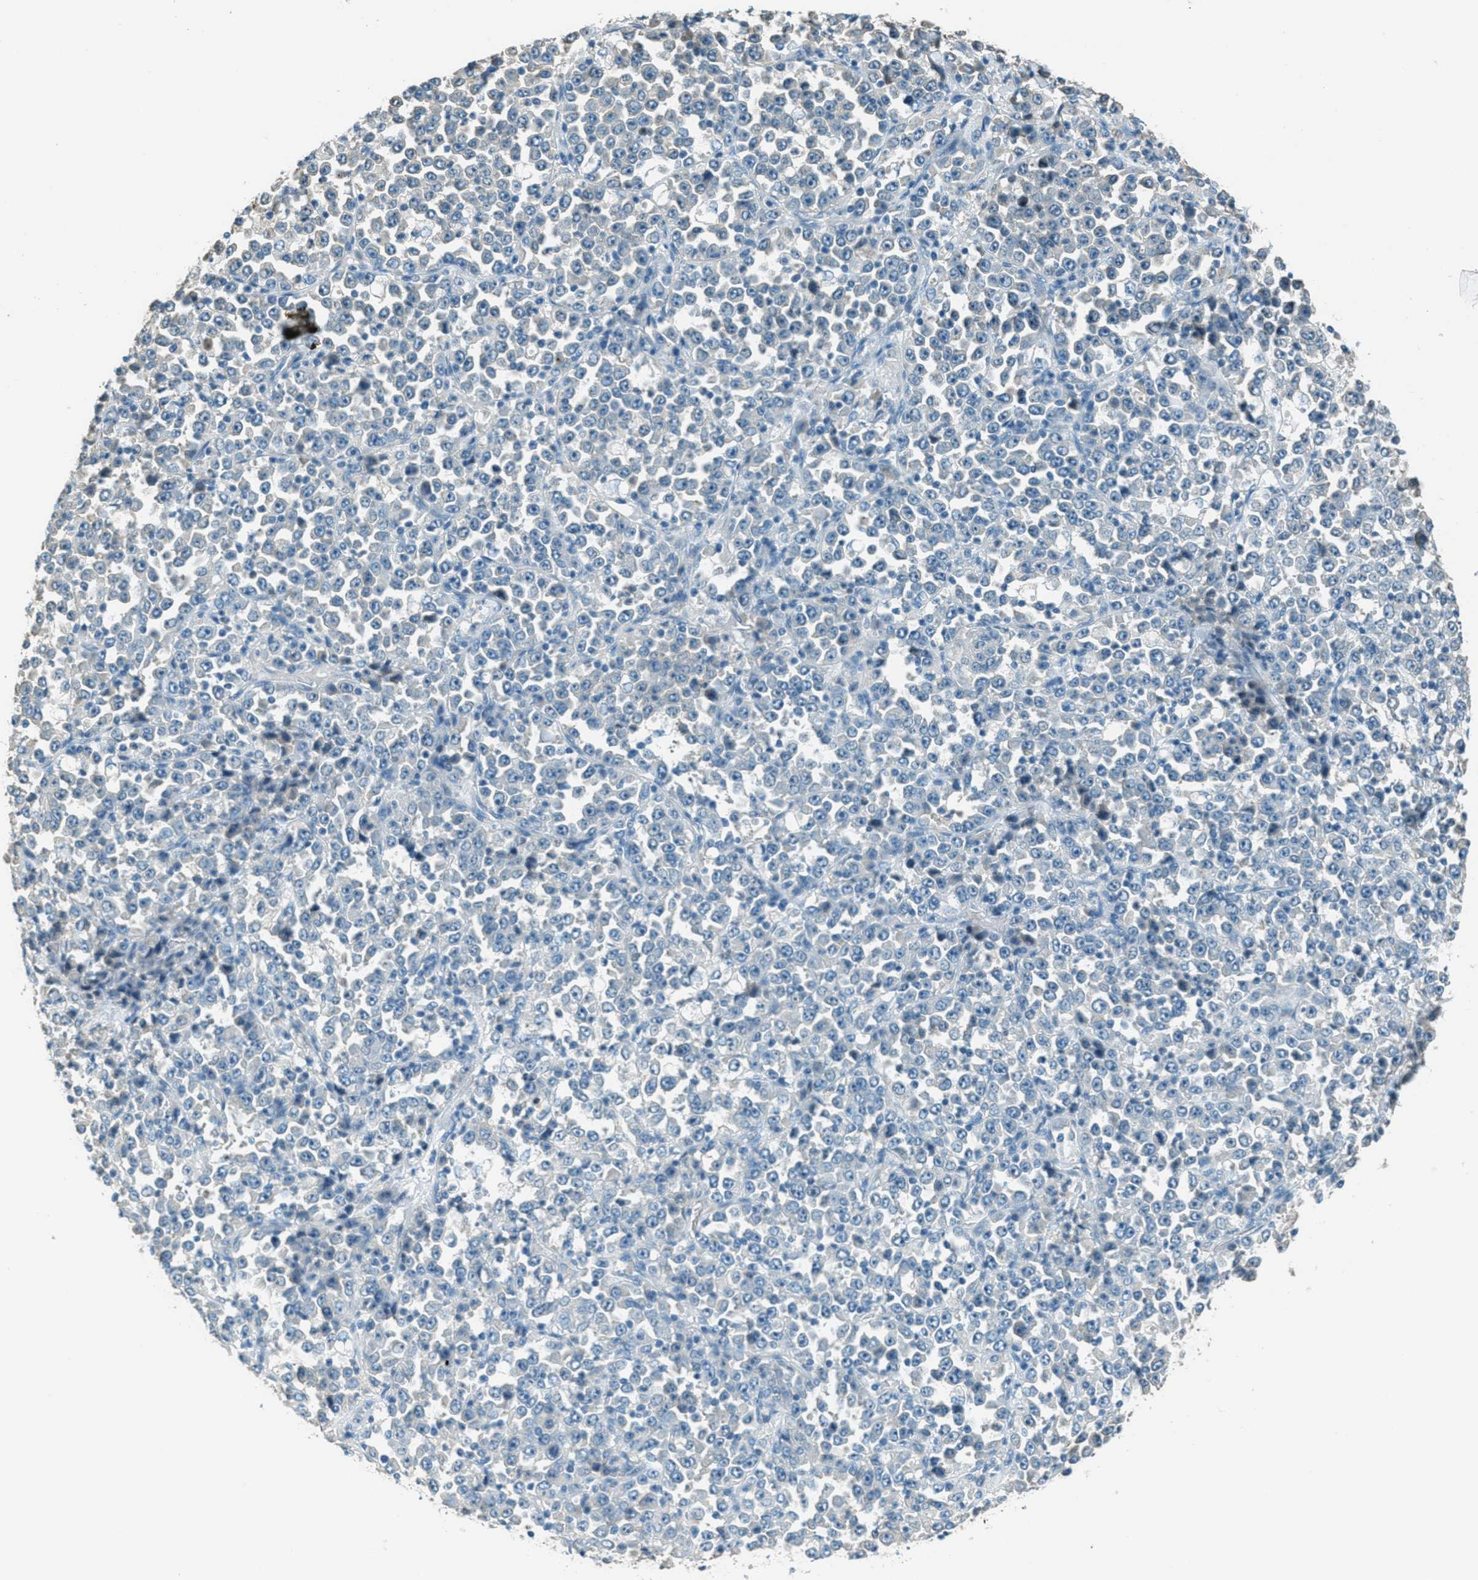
{"staining": {"intensity": "negative", "quantity": "none", "location": "none"}, "tissue": "stomach cancer", "cell_type": "Tumor cells", "image_type": "cancer", "snomed": [{"axis": "morphology", "description": "Normal tissue, NOS"}, {"axis": "morphology", "description": "Adenocarcinoma, NOS"}, {"axis": "topography", "description": "Stomach, upper"}, {"axis": "topography", "description": "Stomach"}], "caption": "IHC of human stomach adenocarcinoma demonstrates no staining in tumor cells. Nuclei are stained in blue.", "gene": "MSLN", "patient": {"sex": "male", "age": 59}}